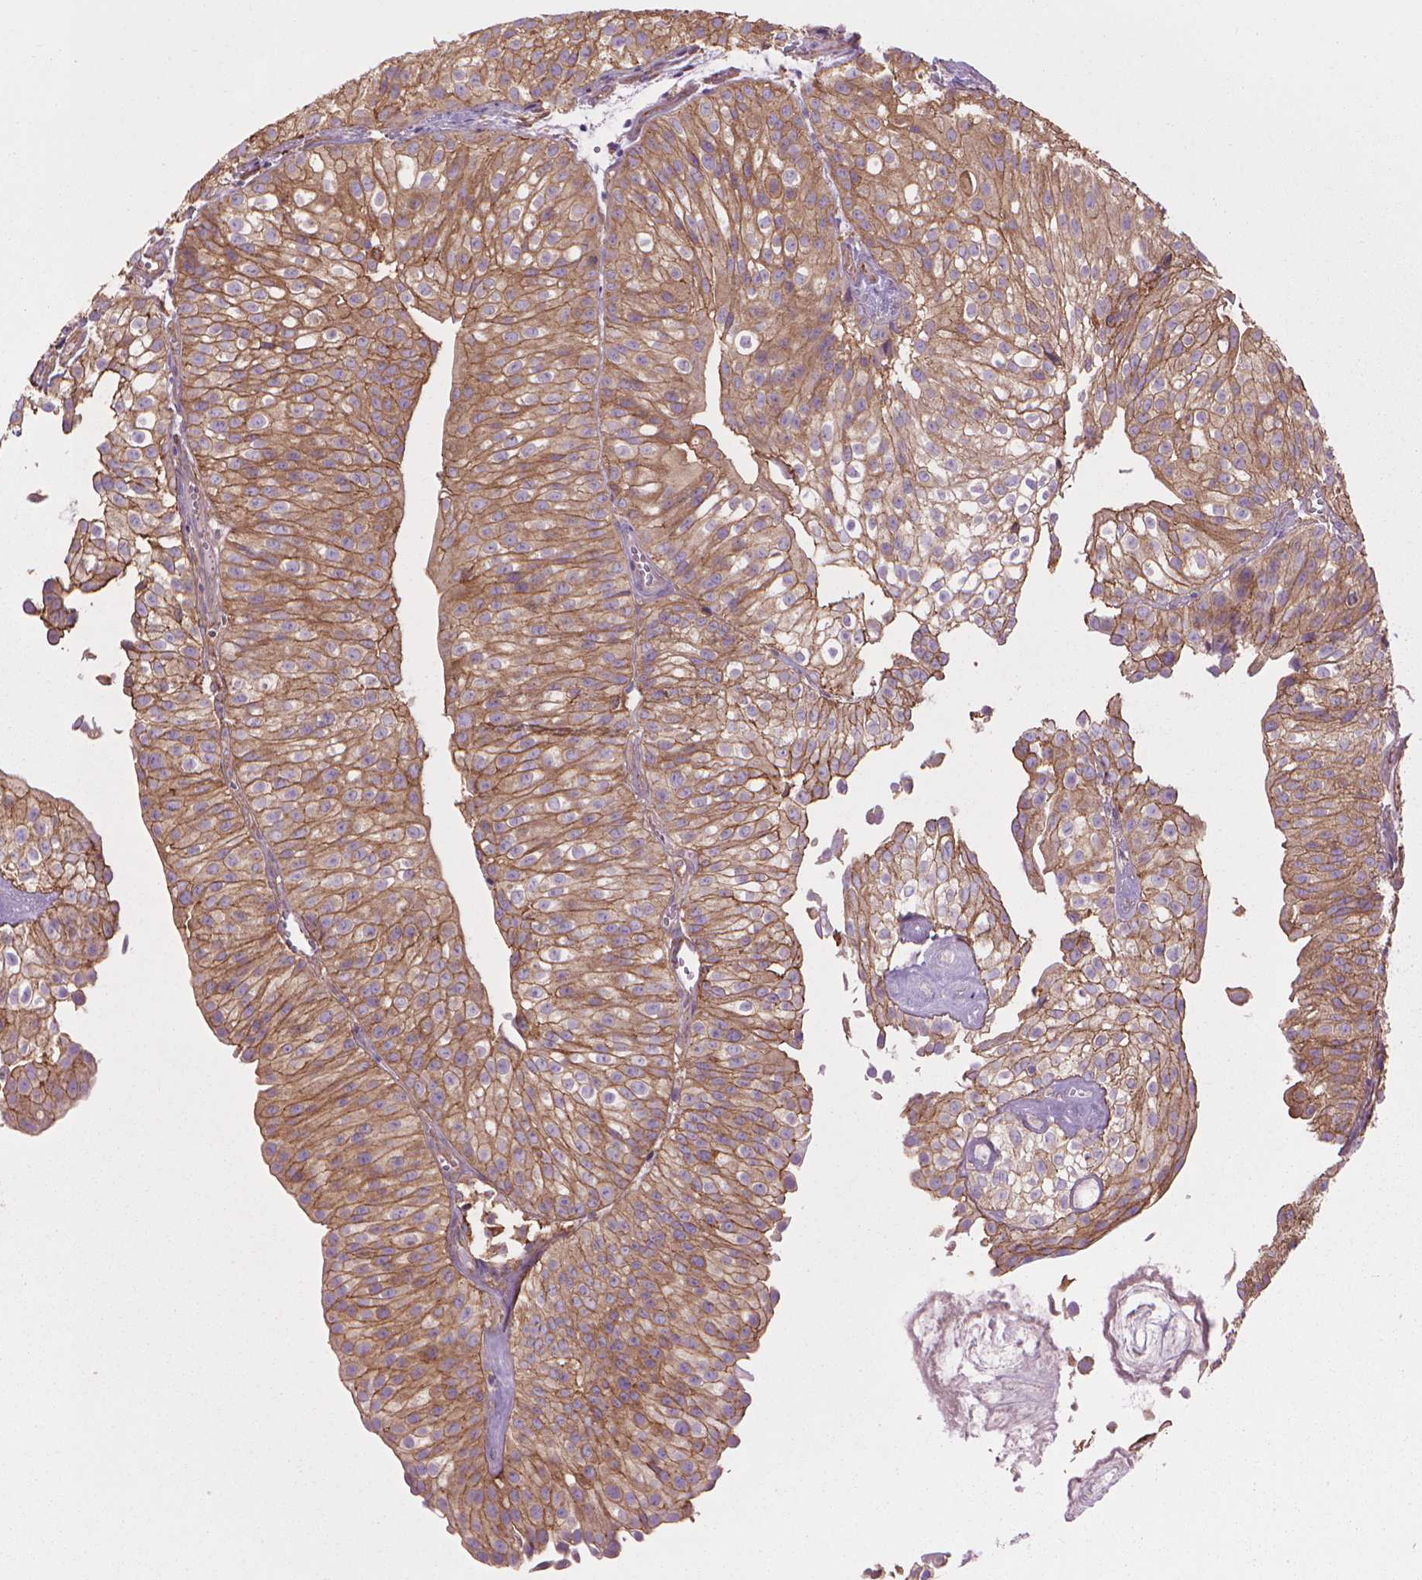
{"staining": {"intensity": "moderate", "quantity": ">75%", "location": "cytoplasmic/membranous"}, "tissue": "urothelial cancer", "cell_type": "Tumor cells", "image_type": "cancer", "snomed": [{"axis": "morphology", "description": "Urothelial carcinoma, Low grade"}, {"axis": "topography", "description": "Urinary bladder"}], "caption": "A high-resolution image shows immunohistochemistry staining of urothelial cancer, which demonstrates moderate cytoplasmic/membranous staining in approximately >75% of tumor cells.", "gene": "CORO1B", "patient": {"sex": "male", "age": 70}}